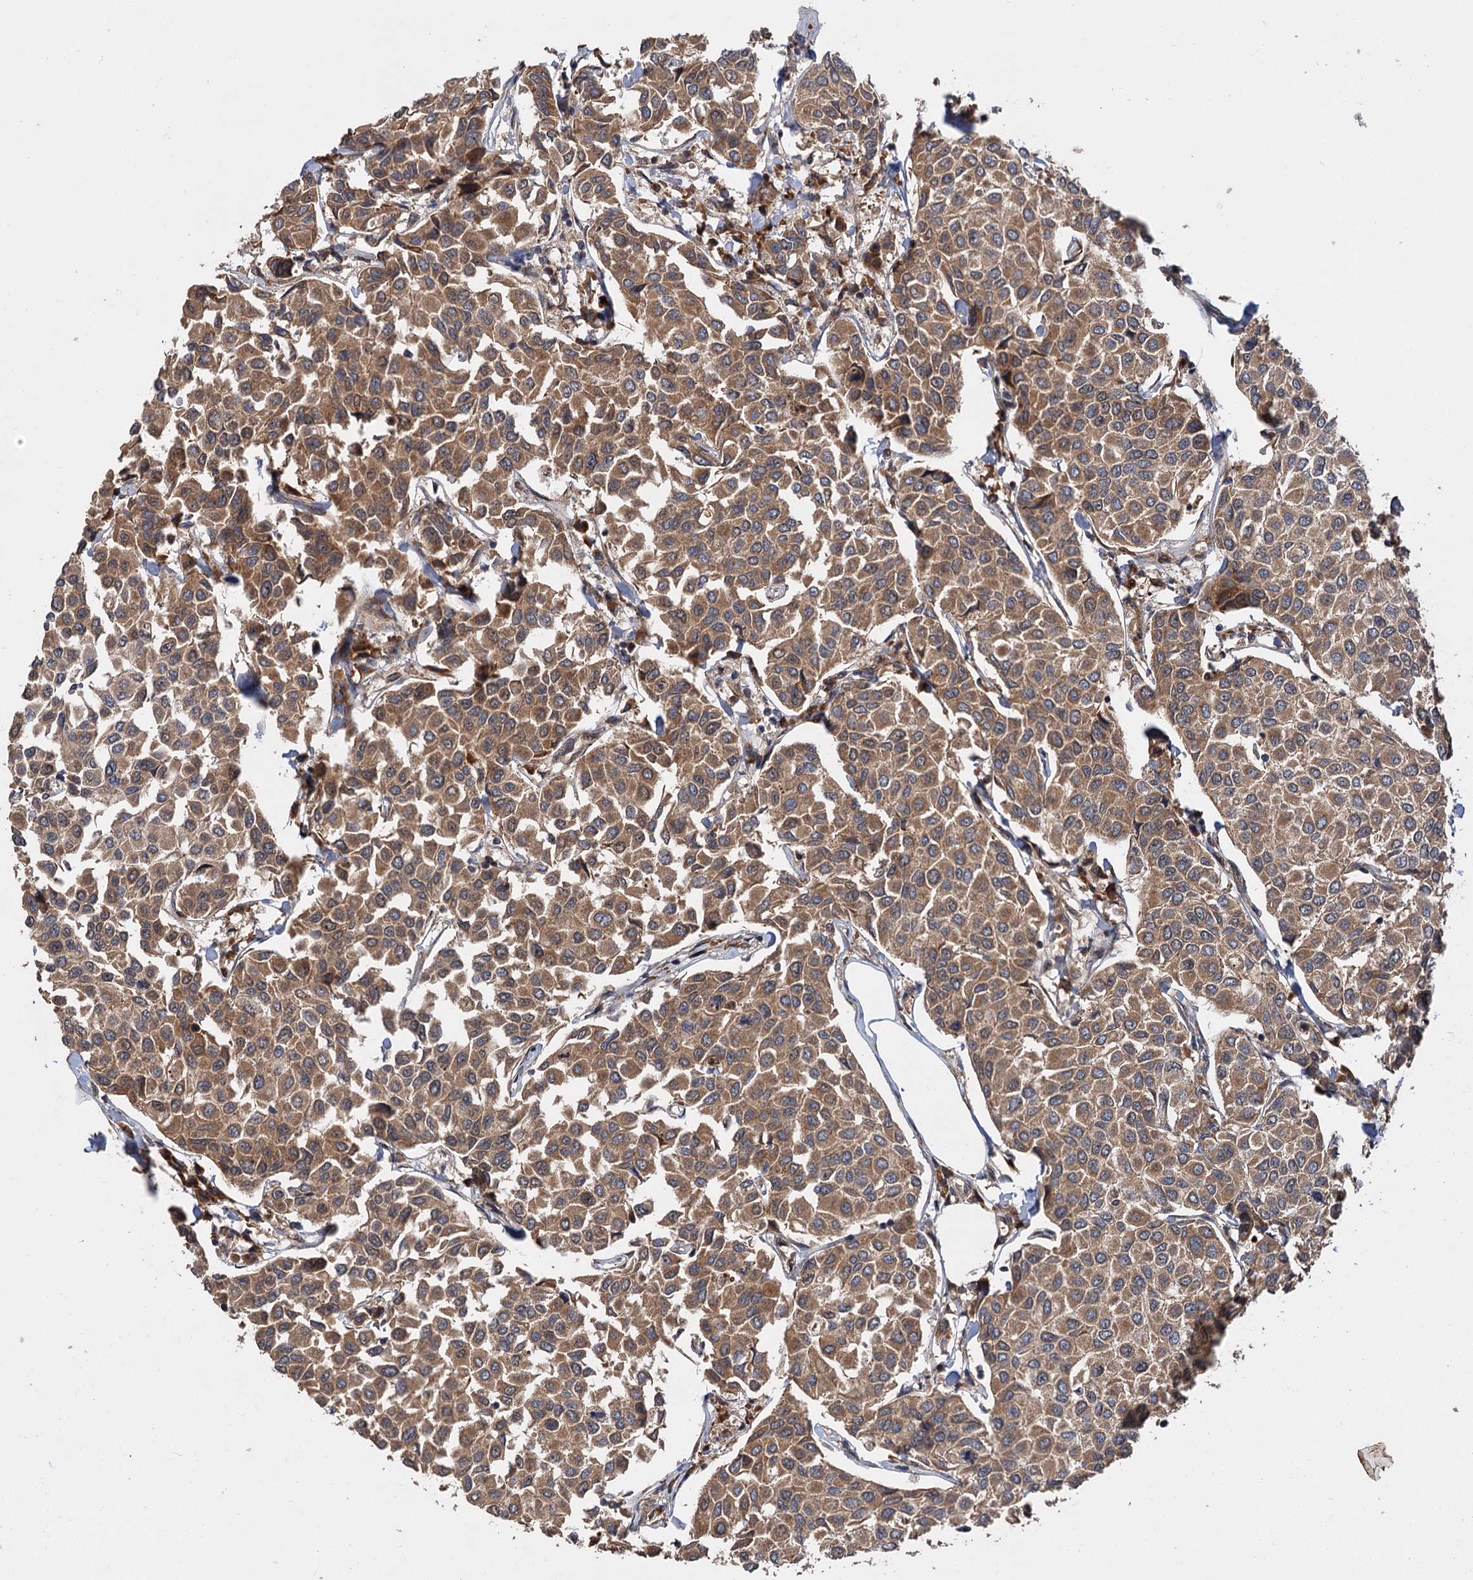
{"staining": {"intensity": "moderate", "quantity": ">75%", "location": "cytoplasmic/membranous"}, "tissue": "breast cancer", "cell_type": "Tumor cells", "image_type": "cancer", "snomed": [{"axis": "morphology", "description": "Duct carcinoma"}, {"axis": "topography", "description": "Breast"}], "caption": "Breast infiltrating ductal carcinoma tissue demonstrates moderate cytoplasmic/membranous positivity in approximately >75% of tumor cells, visualized by immunohistochemistry.", "gene": "KANSL2", "patient": {"sex": "female", "age": 55}}